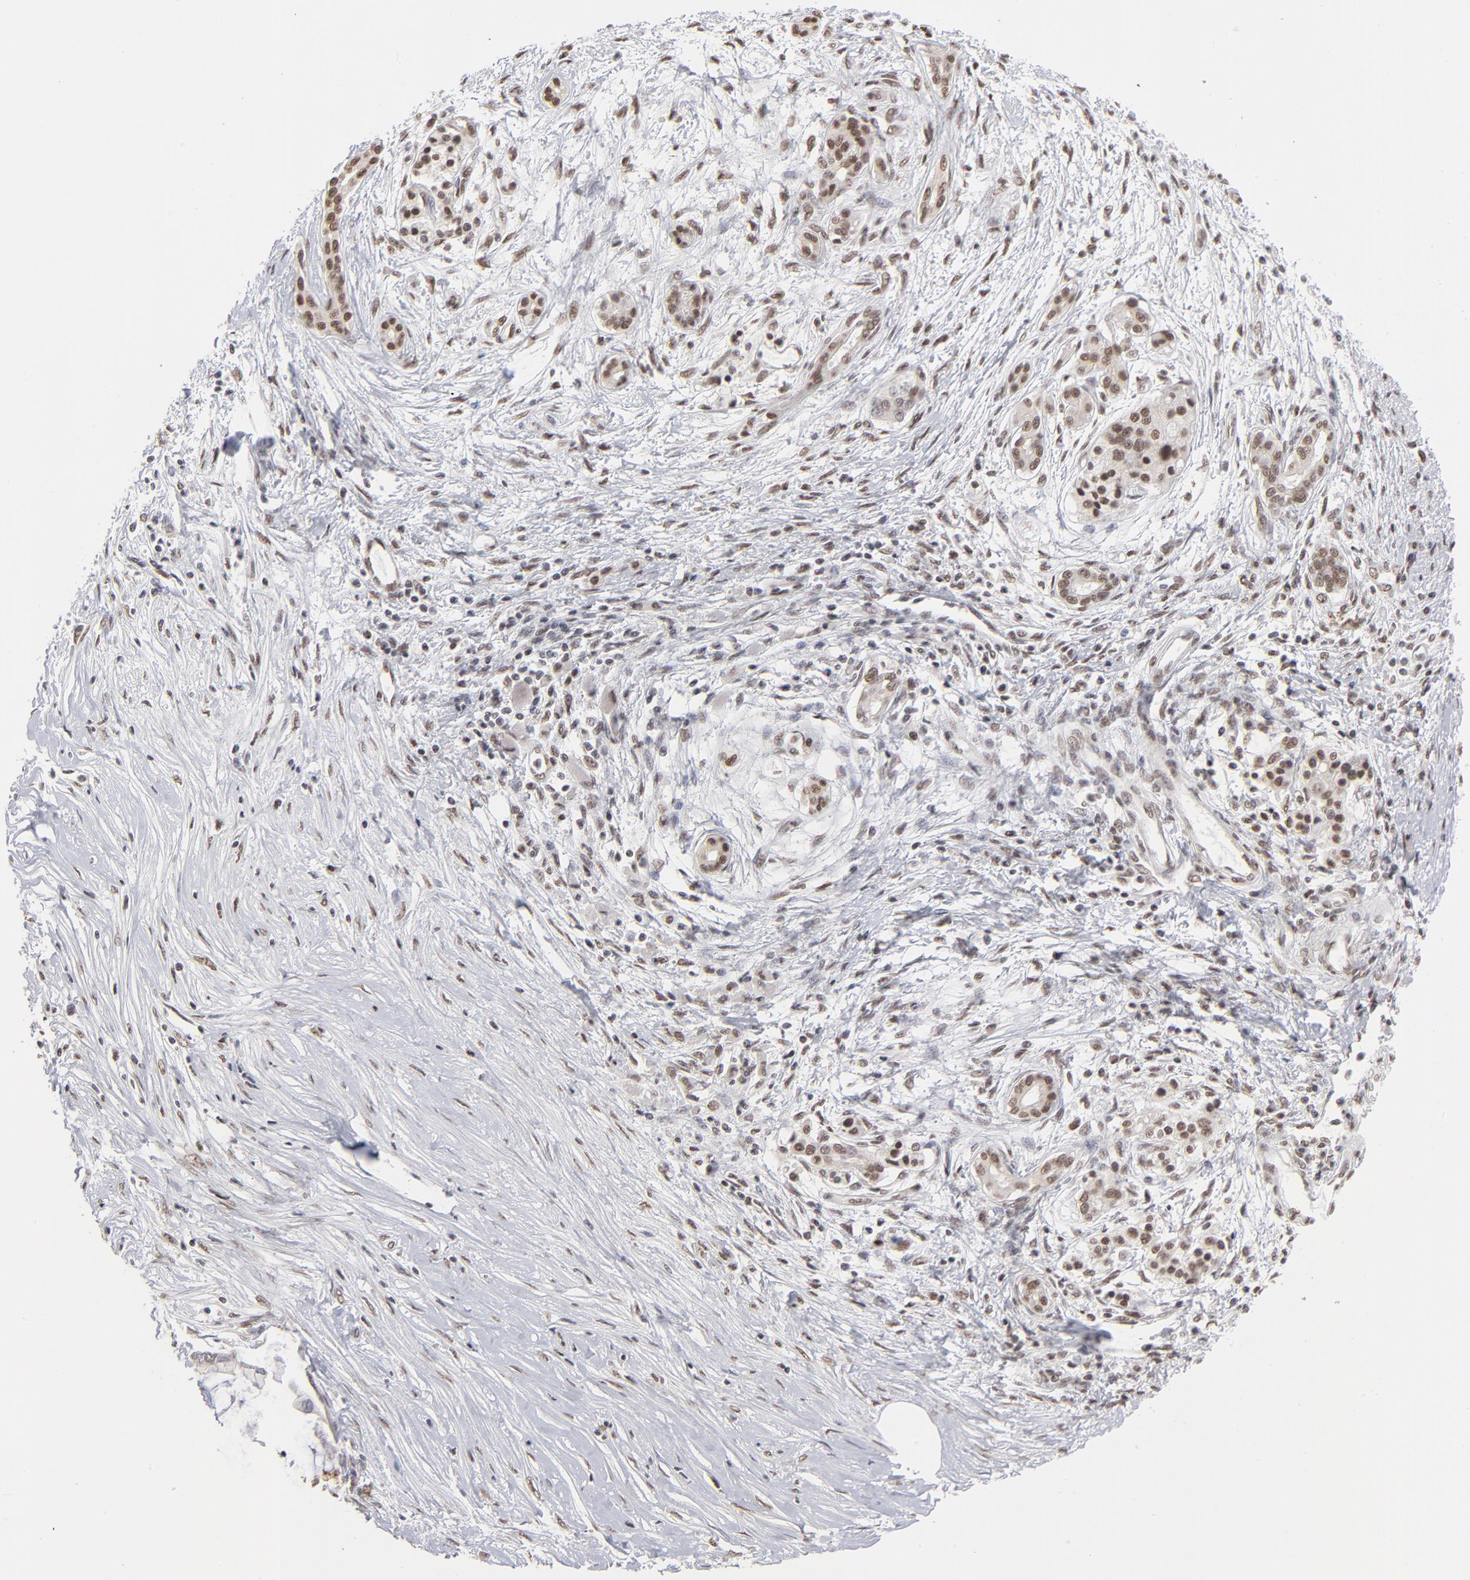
{"staining": {"intensity": "moderate", "quantity": ">75%", "location": "nuclear"}, "tissue": "pancreatic cancer", "cell_type": "Tumor cells", "image_type": "cancer", "snomed": [{"axis": "morphology", "description": "Adenocarcinoma, NOS"}, {"axis": "topography", "description": "Pancreas"}], "caption": "Brown immunohistochemical staining in human pancreatic adenocarcinoma shows moderate nuclear staining in approximately >75% of tumor cells.", "gene": "ZNF3", "patient": {"sex": "female", "age": 59}}